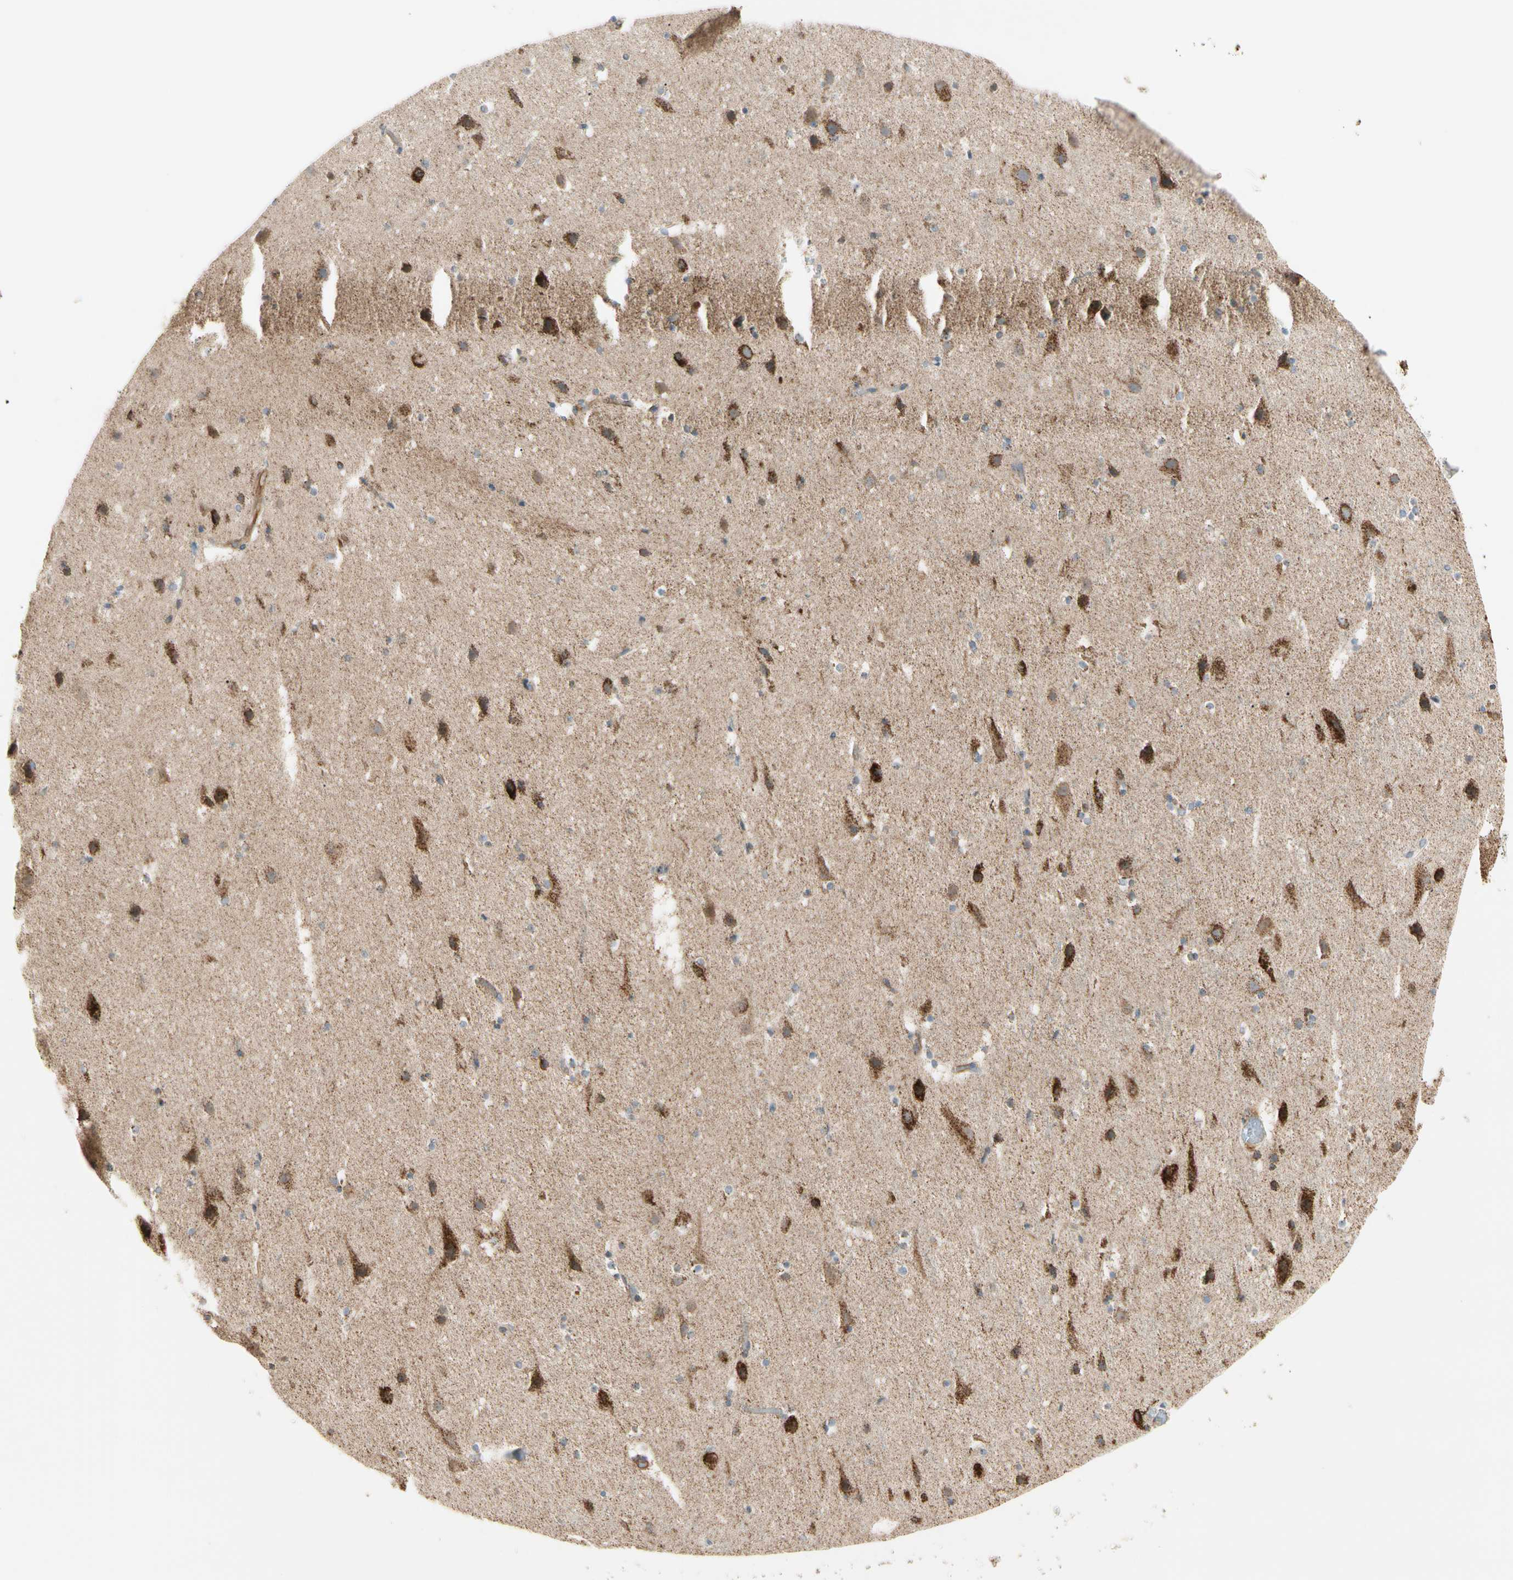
{"staining": {"intensity": "moderate", "quantity": ">75%", "location": "cytoplasmic/membranous"}, "tissue": "cerebral cortex", "cell_type": "Endothelial cells", "image_type": "normal", "snomed": [{"axis": "morphology", "description": "Normal tissue, NOS"}, {"axis": "topography", "description": "Cerebral cortex"}], "caption": "Protein expression analysis of unremarkable cerebral cortex exhibits moderate cytoplasmic/membranous expression in approximately >75% of endothelial cells. Immunohistochemistry (ihc) stains the protein in brown and the nuclei are stained blue.", "gene": "TBC1D10A", "patient": {"sex": "male", "age": 45}}